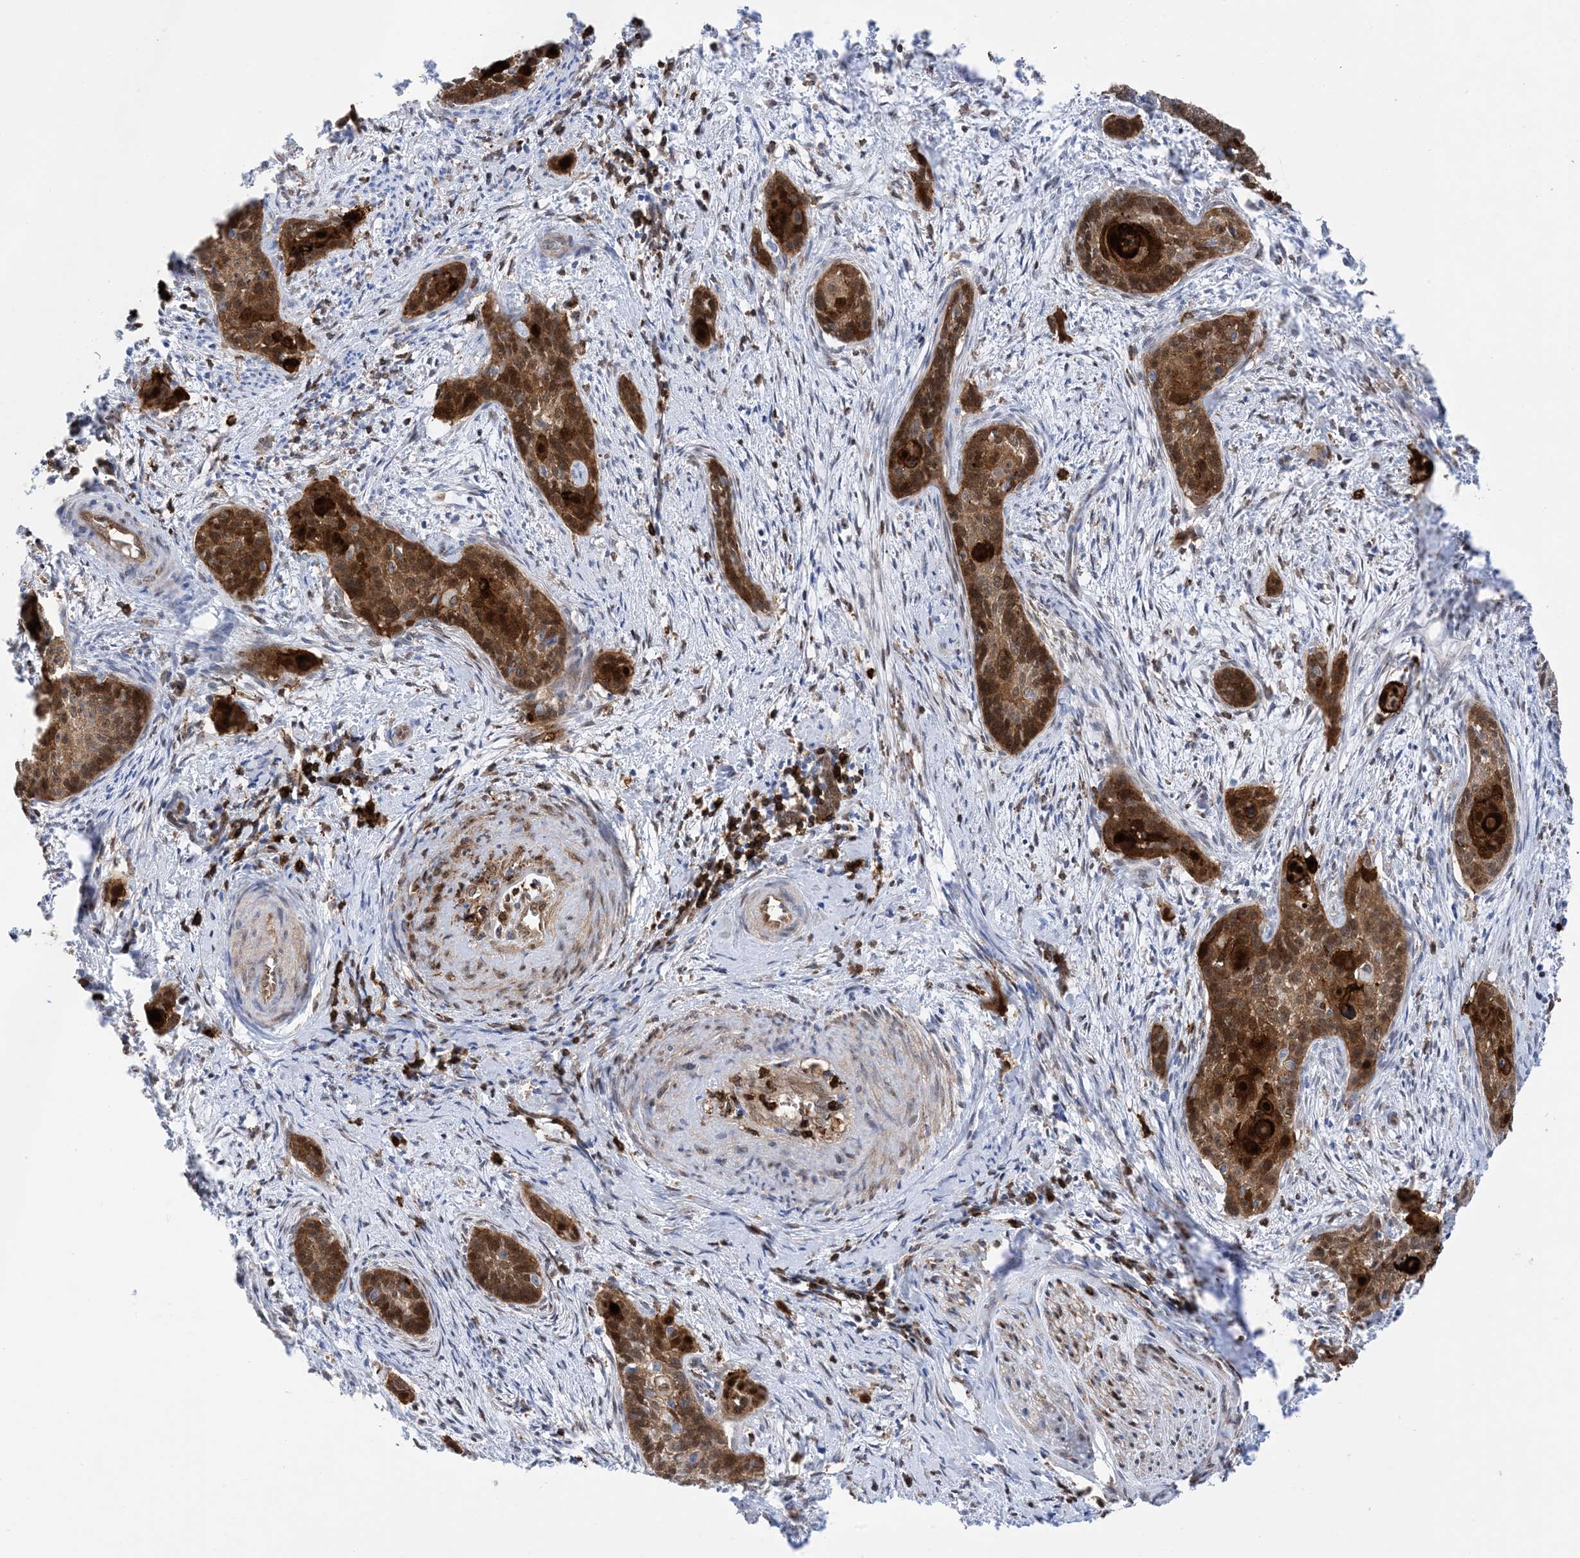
{"staining": {"intensity": "strong", "quantity": ">75%", "location": "cytoplasmic/membranous,nuclear"}, "tissue": "cervical cancer", "cell_type": "Tumor cells", "image_type": "cancer", "snomed": [{"axis": "morphology", "description": "Squamous cell carcinoma, NOS"}, {"axis": "topography", "description": "Cervix"}], "caption": "This histopathology image exhibits immunohistochemistry staining of human squamous cell carcinoma (cervical), with high strong cytoplasmic/membranous and nuclear positivity in about >75% of tumor cells.", "gene": "ANXA1", "patient": {"sex": "female", "age": 33}}